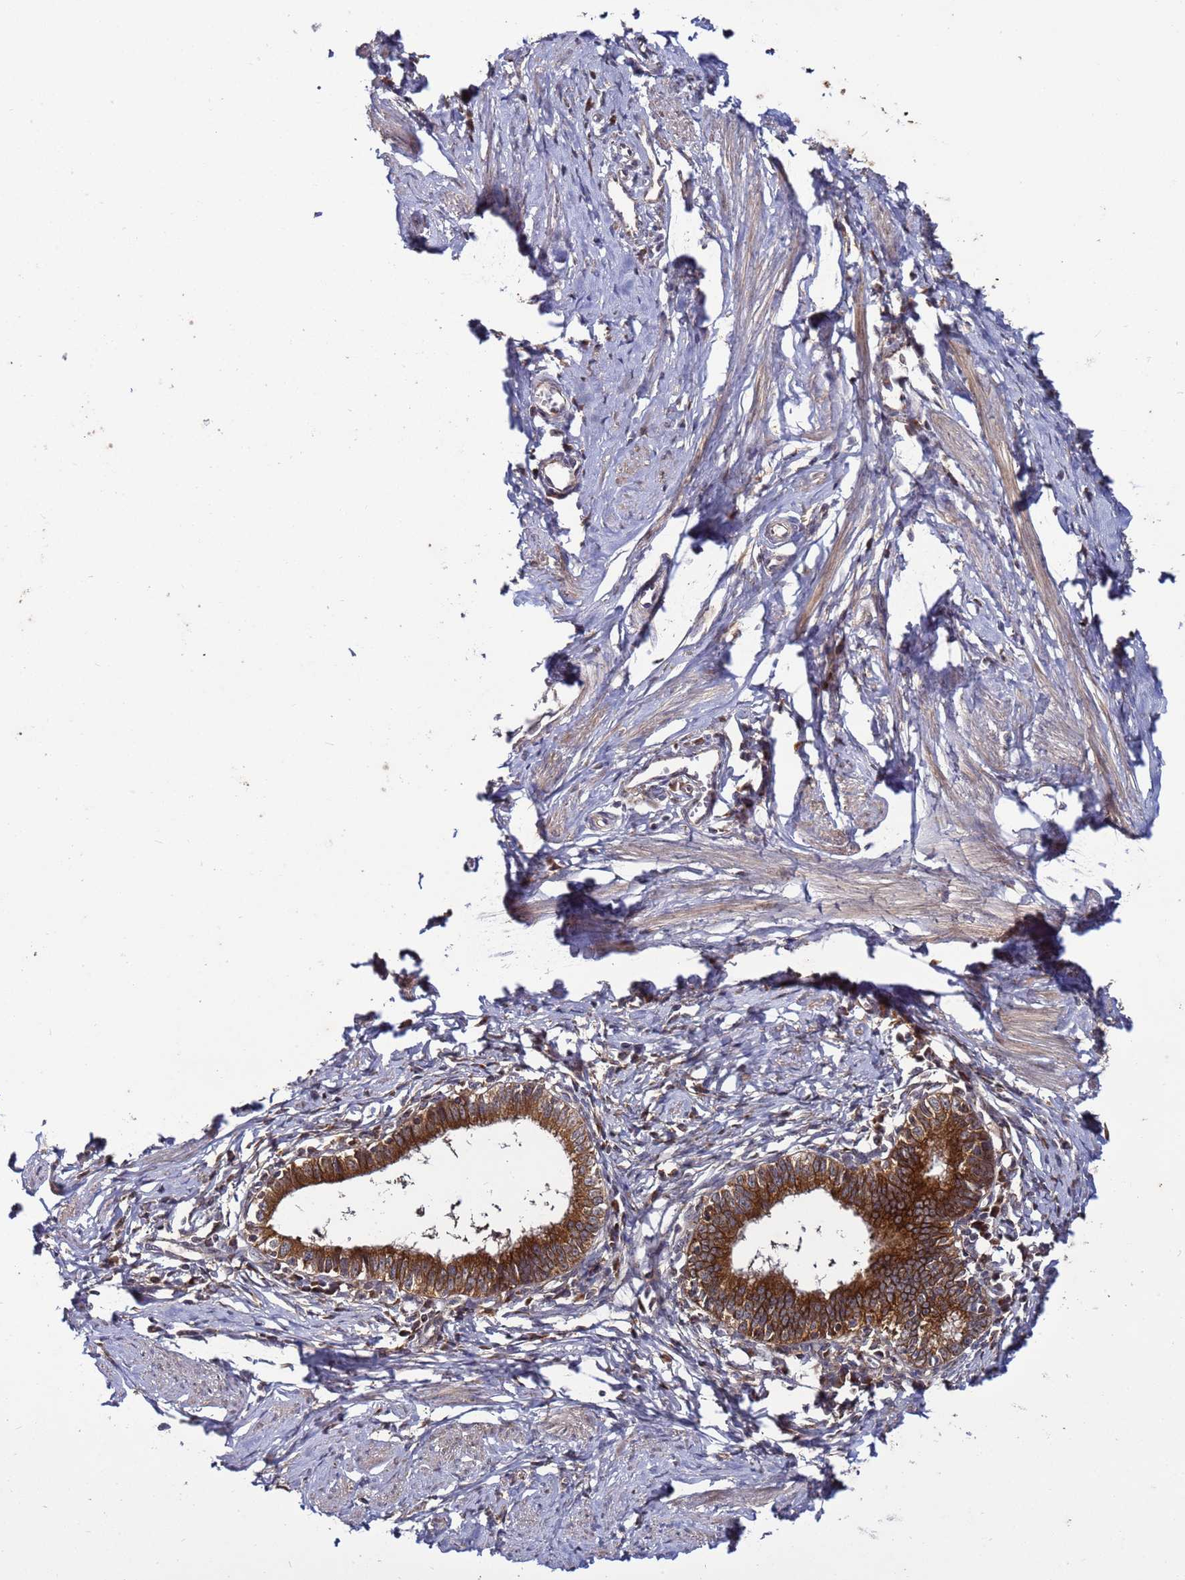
{"staining": {"intensity": "strong", "quantity": ">75%", "location": "cytoplasmic/membranous"}, "tissue": "cervical cancer", "cell_type": "Tumor cells", "image_type": "cancer", "snomed": [{"axis": "morphology", "description": "Adenocarcinoma, NOS"}, {"axis": "topography", "description": "Cervix"}], "caption": "DAB immunohistochemical staining of cervical cancer (adenocarcinoma) demonstrates strong cytoplasmic/membranous protein expression in about >75% of tumor cells. (DAB (3,3'-diaminobenzidine) IHC, brown staining for protein, blue staining for nuclei).", "gene": "TMEM176B", "patient": {"sex": "female", "age": 36}}